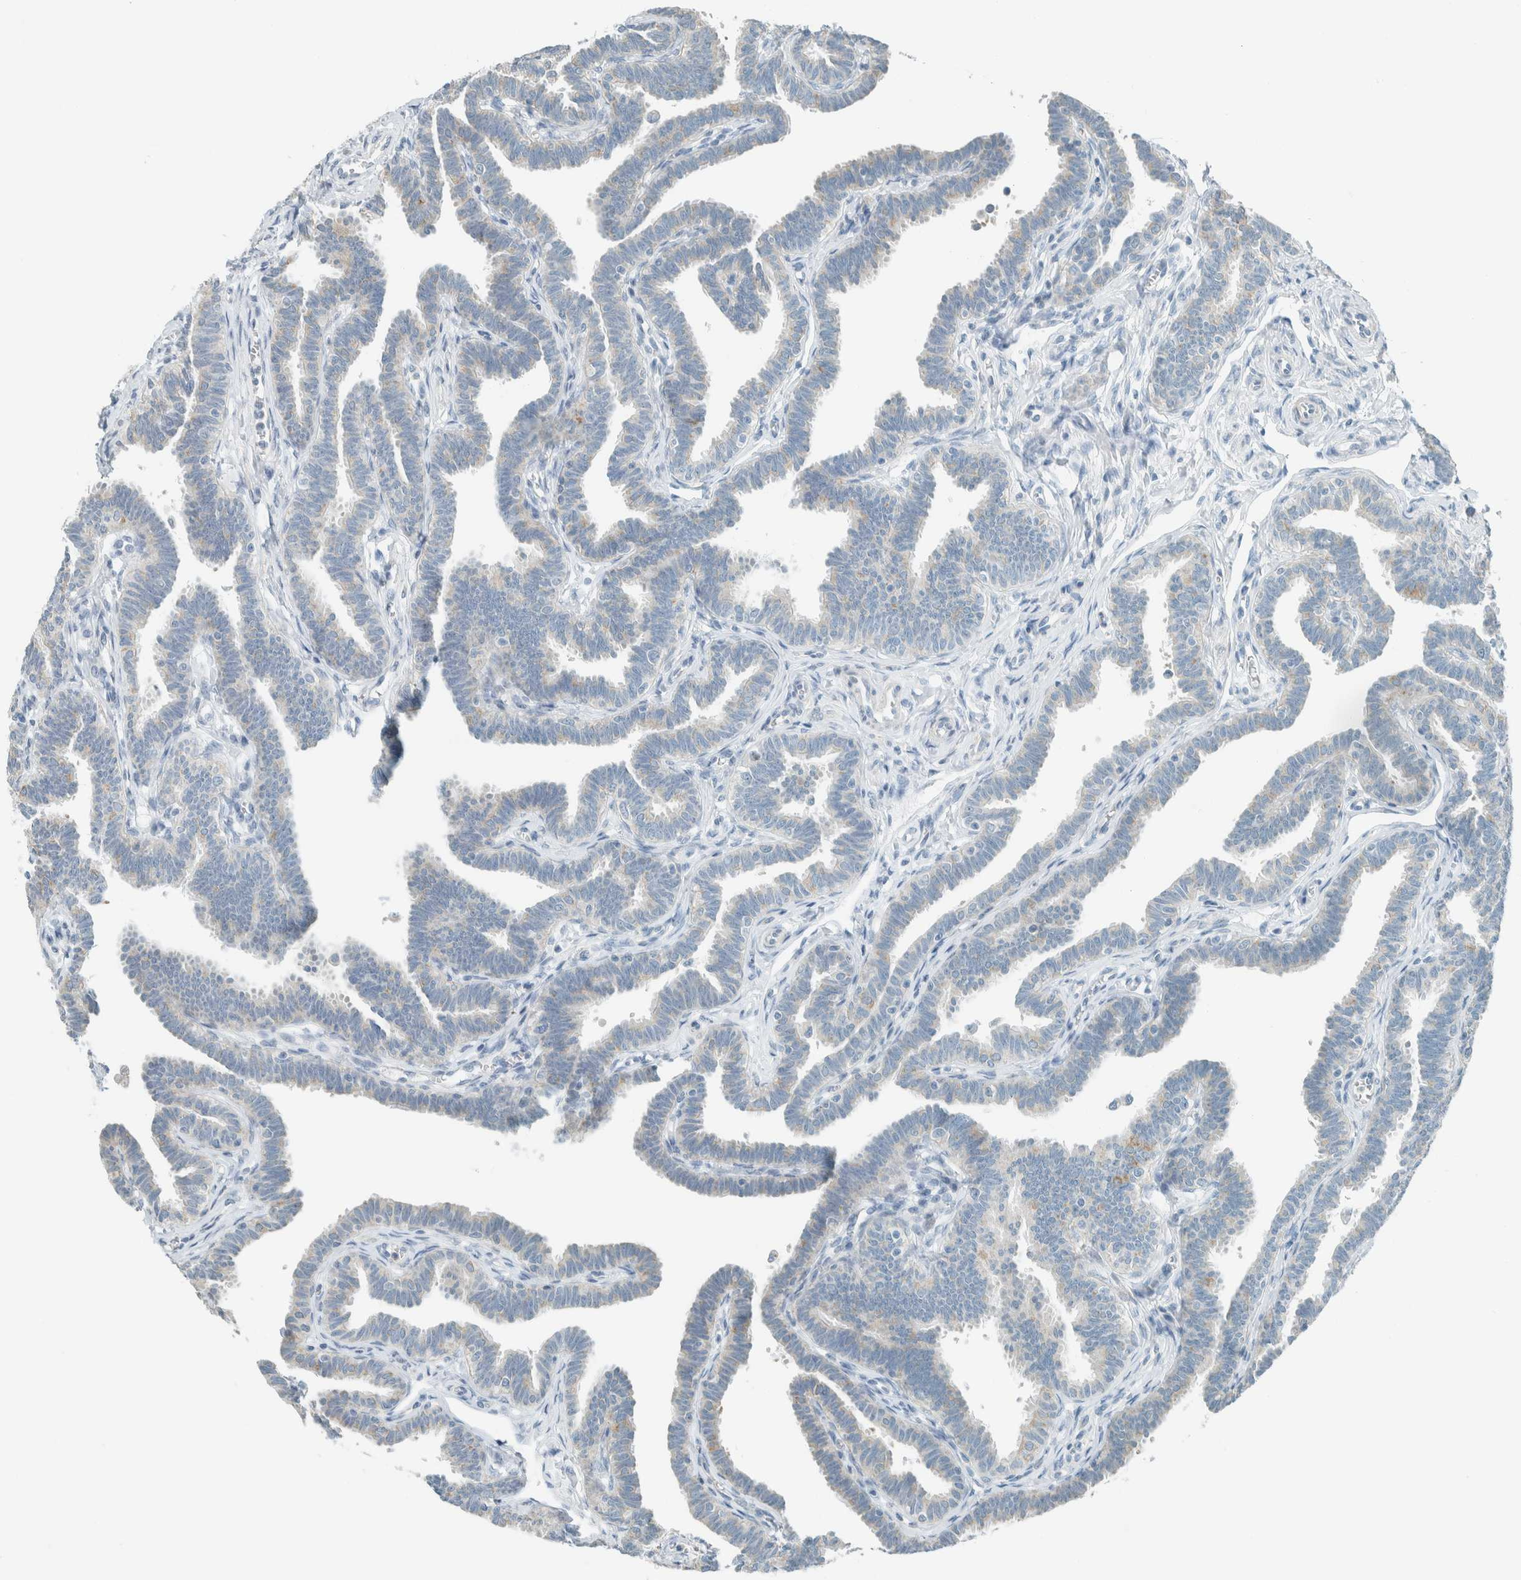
{"staining": {"intensity": "weak", "quantity": "25%-75%", "location": "cytoplasmic/membranous"}, "tissue": "fallopian tube", "cell_type": "Glandular cells", "image_type": "normal", "snomed": [{"axis": "morphology", "description": "Normal tissue, NOS"}, {"axis": "topography", "description": "Fallopian tube"}, {"axis": "topography", "description": "Ovary"}], "caption": "High-magnification brightfield microscopy of unremarkable fallopian tube stained with DAB (brown) and counterstained with hematoxylin (blue). glandular cells exhibit weak cytoplasmic/membranous staining is identified in about25%-75% of cells.", "gene": "AARSD1", "patient": {"sex": "female", "age": 23}}